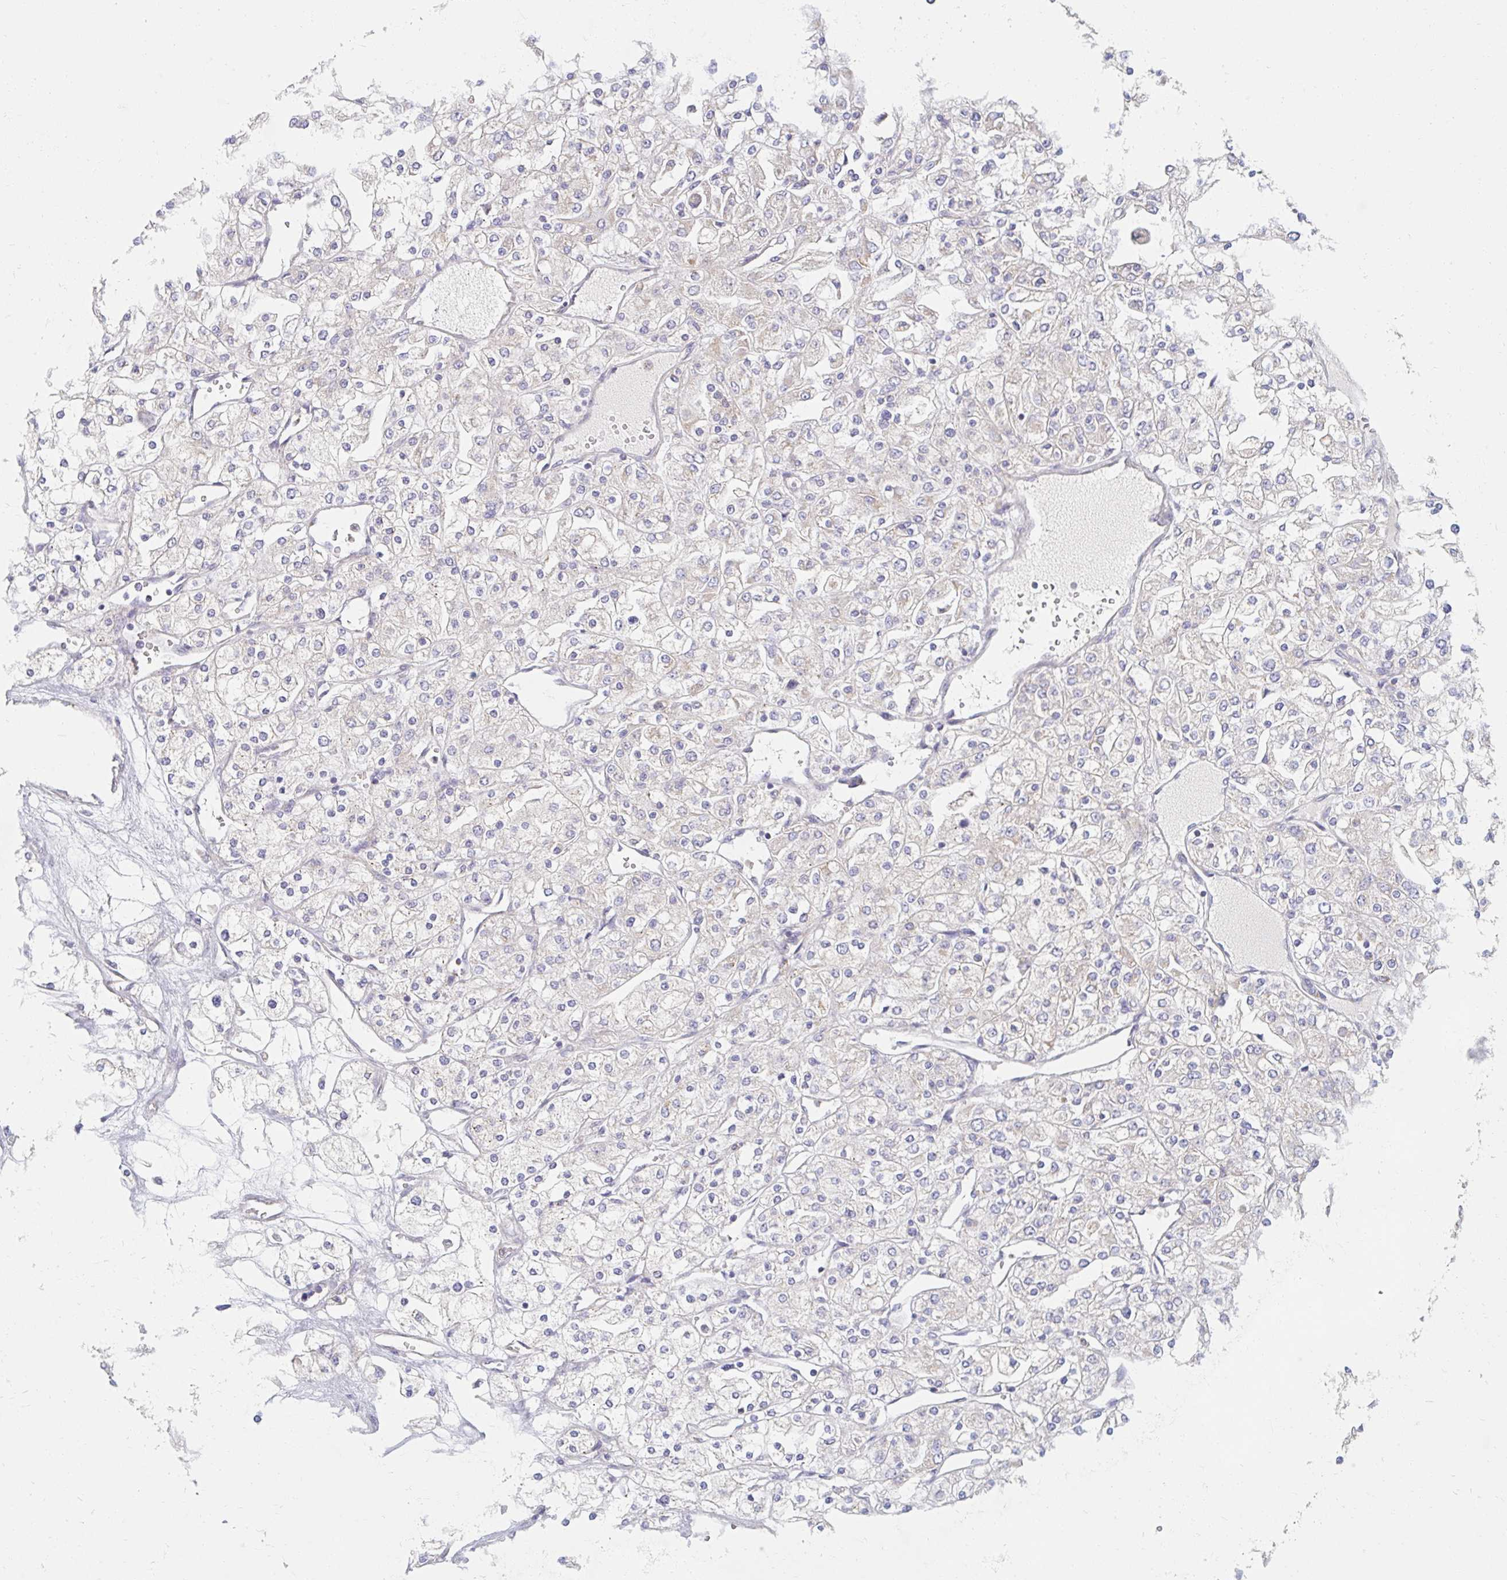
{"staining": {"intensity": "negative", "quantity": "none", "location": "none"}, "tissue": "renal cancer", "cell_type": "Tumor cells", "image_type": "cancer", "snomed": [{"axis": "morphology", "description": "Adenocarcinoma, NOS"}, {"axis": "topography", "description": "Kidney"}], "caption": "Human adenocarcinoma (renal) stained for a protein using immunohistochemistry (IHC) shows no staining in tumor cells.", "gene": "MAVS", "patient": {"sex": "male", "age": 80}}